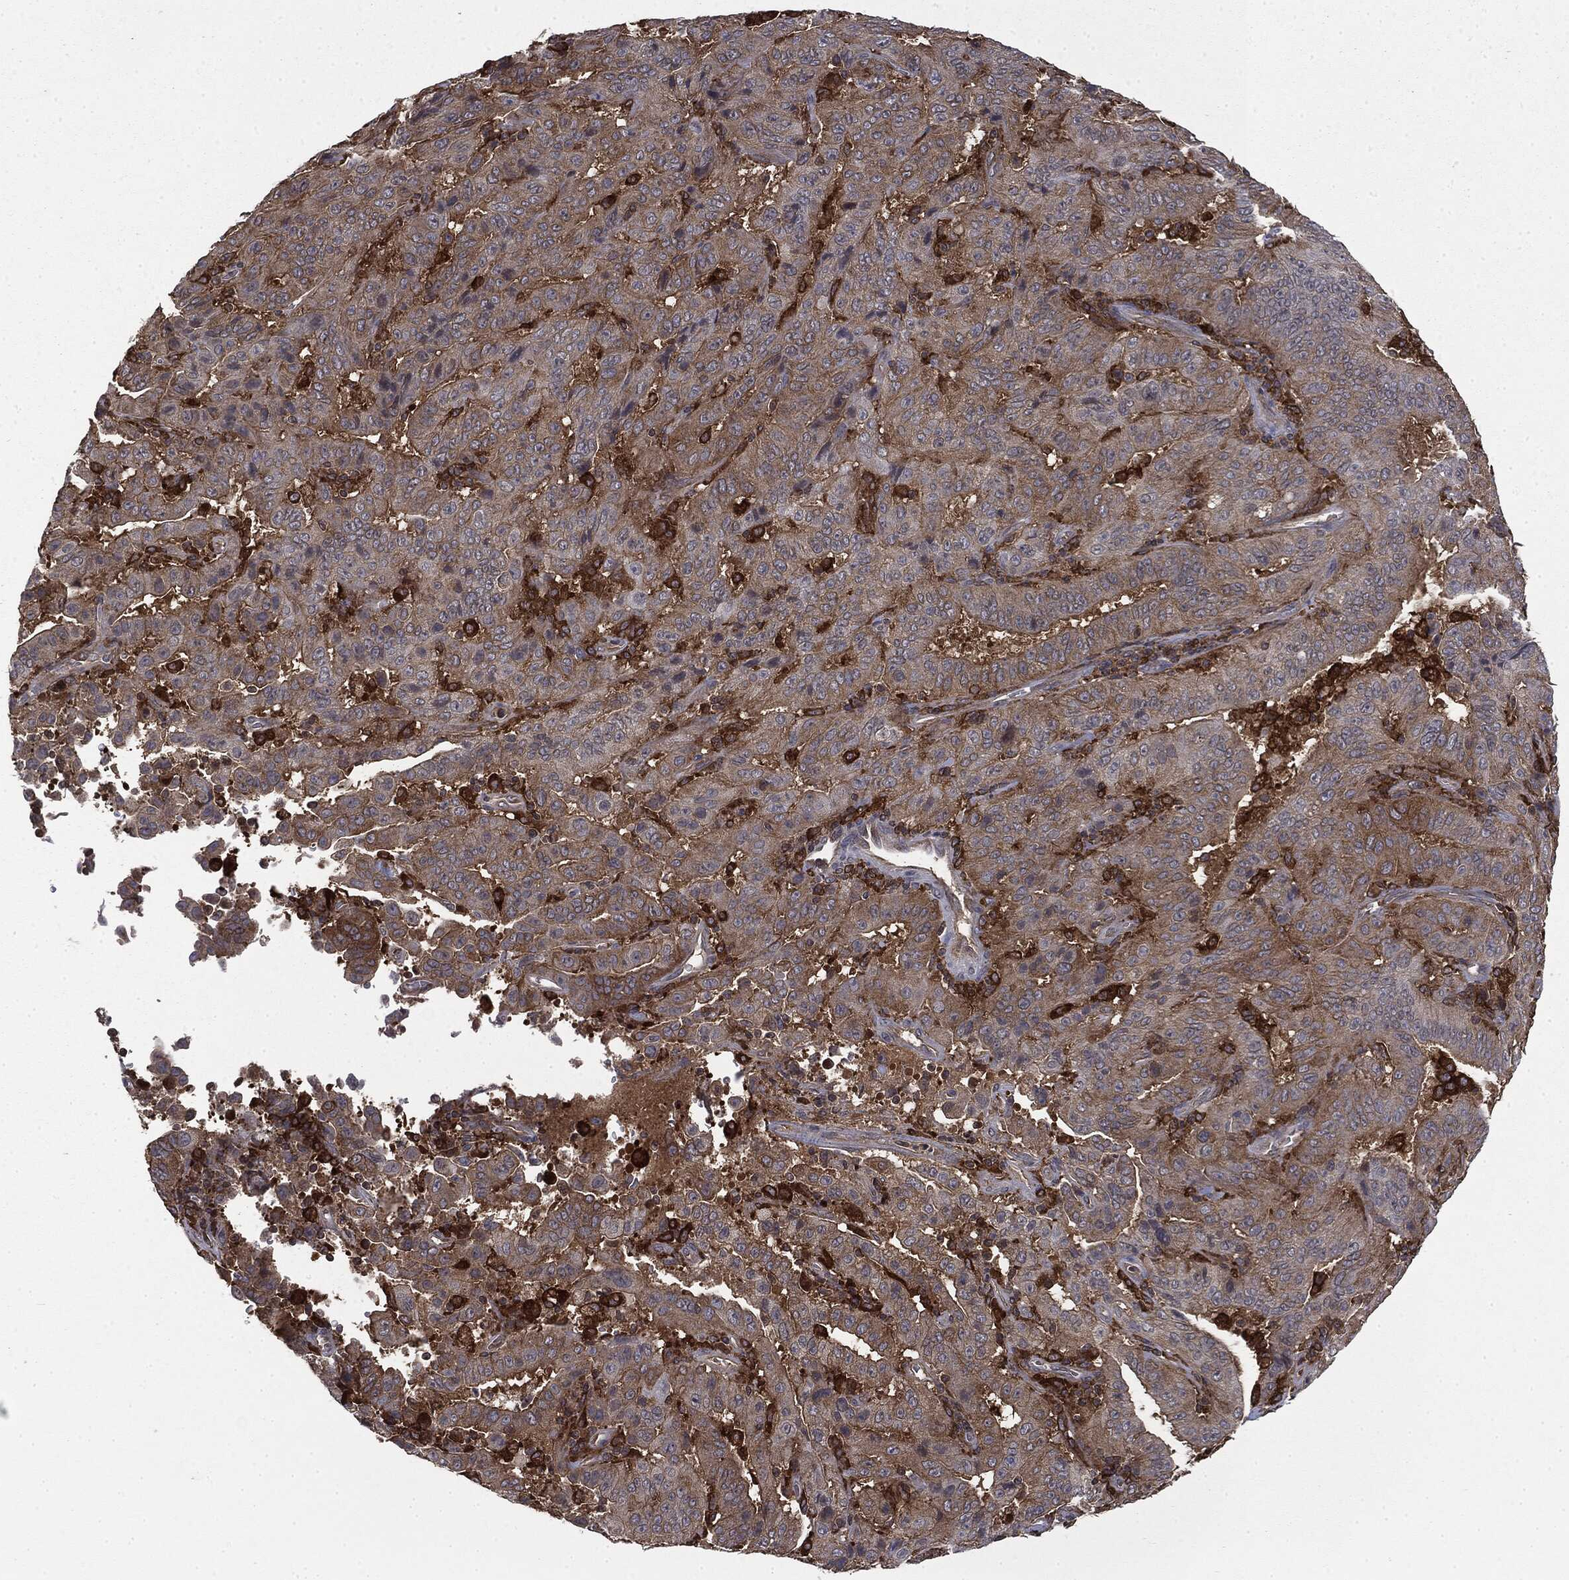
{"staining": {"intensity": "weak", "quantity": ">75%", "location": "cytoplasmic/membranous"}, "tissue": "pancreatic cancer", "cell_type": "Tumor cells", "image_type": "cancer", "snomed": [{"axis": "morphology", "description": "Adenocarcinoma, NOS"}, {"axis": "topography", "description": "Pancreas"}], "caption": "Protein staining reveals weak cytoplasmic/membranous positivity in approximately >75% of tumor cells in adenocarcinoma (pancreatic). Using DAB (brown) and hematoxylin (blue) stains, captured at high magnification using brightfield microscopy.", "gene": "SNX5", "patient": {"sex": "male", "age": 63}}